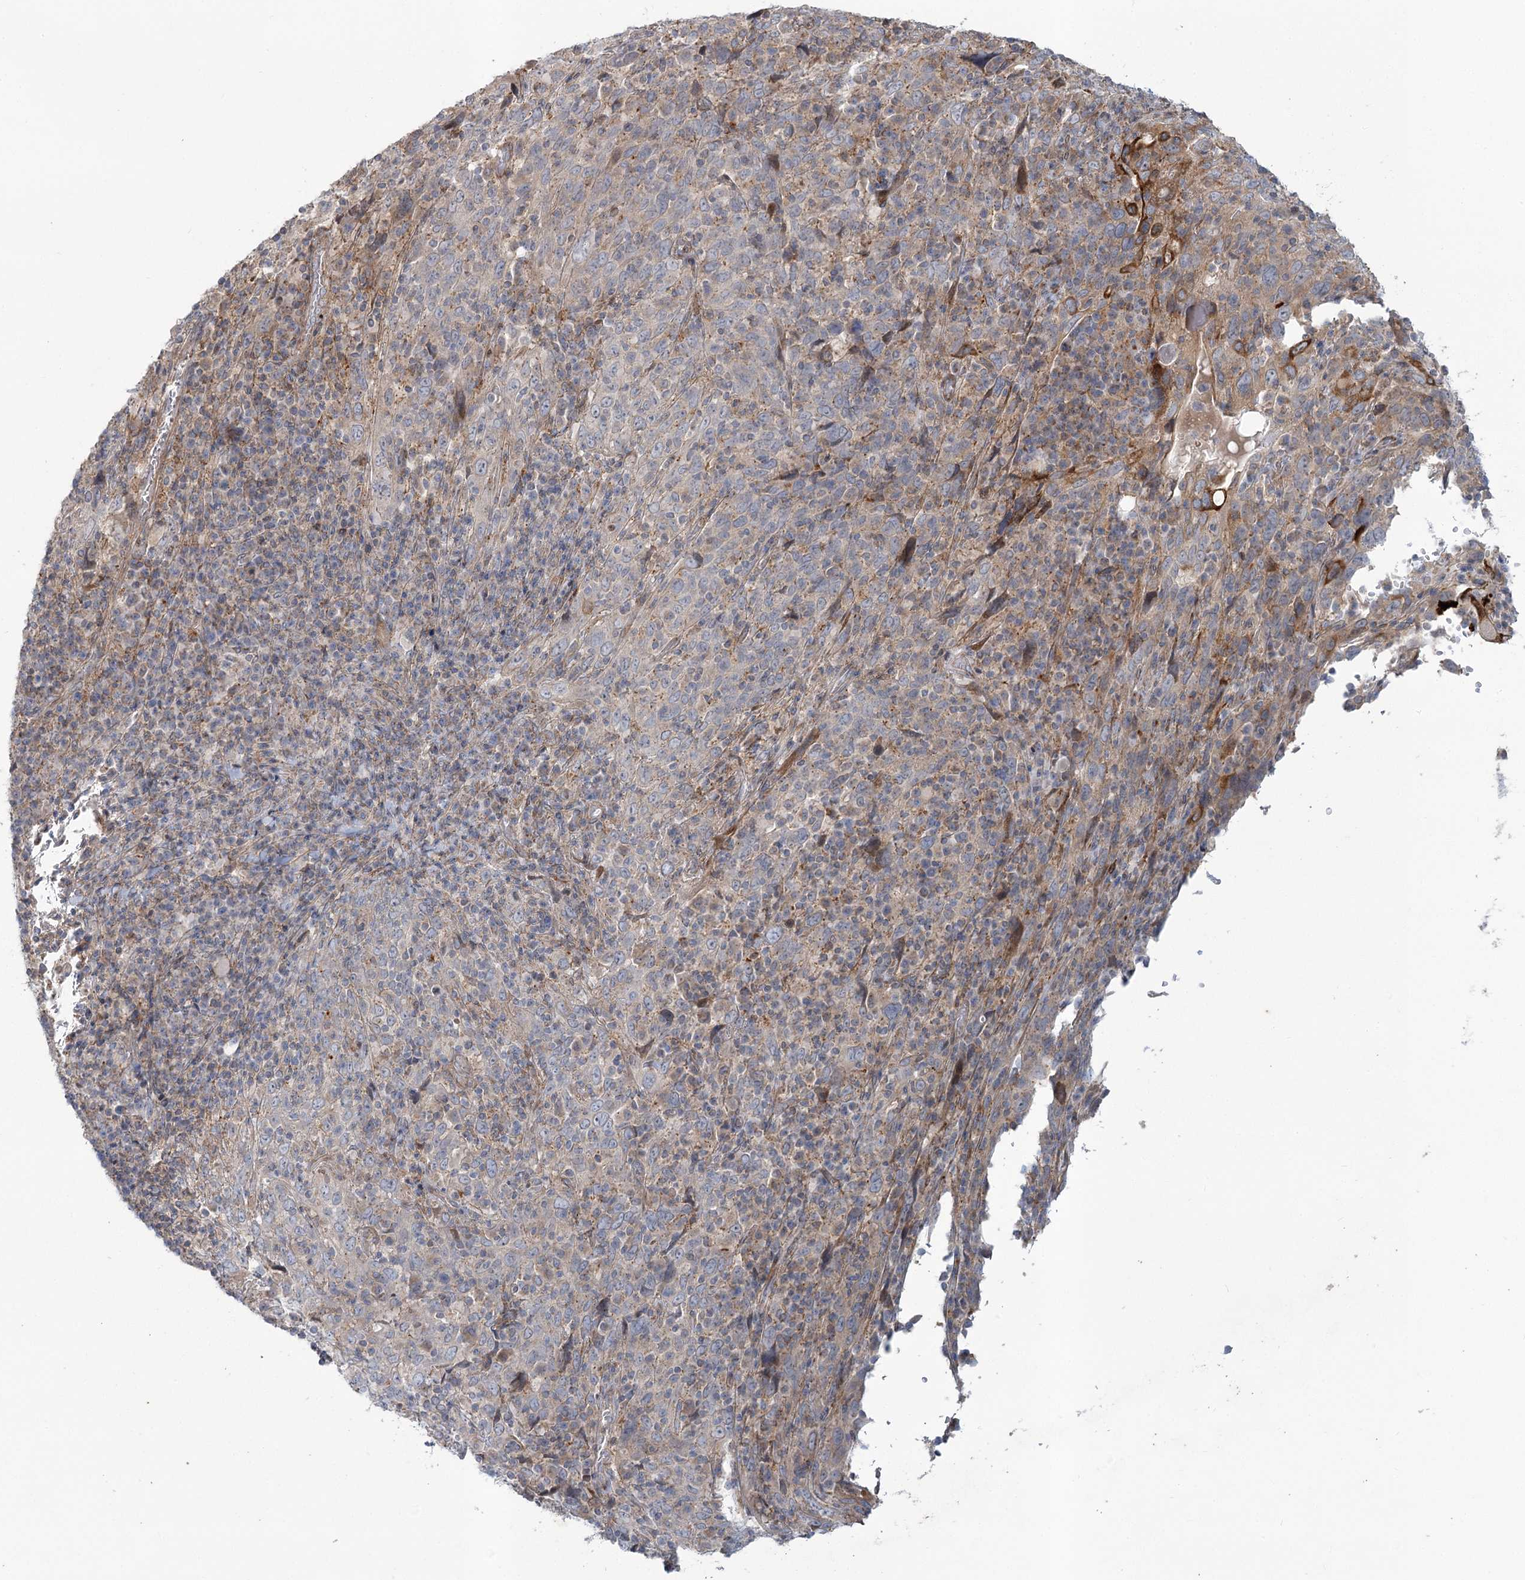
{"staining": {"intensity": "negative", "quantity": "none", "location": "none"}, "tissue": "cervical cancer", "cell_type": "Tumor cells", "image_type": "cancer", "snomed": [{"axis": "morphology", "description": "Squamous cell carcinoma, NOS"}, {"axis": "topography", "description": "Cervix"}], "caption": "Immunohistochemical staining of cervical cancer (squamous cell carcinoma) reveals no significant expression in tumor cells.", "gene": "MTG1", "patient": {"sex": "female", "age": 46}}